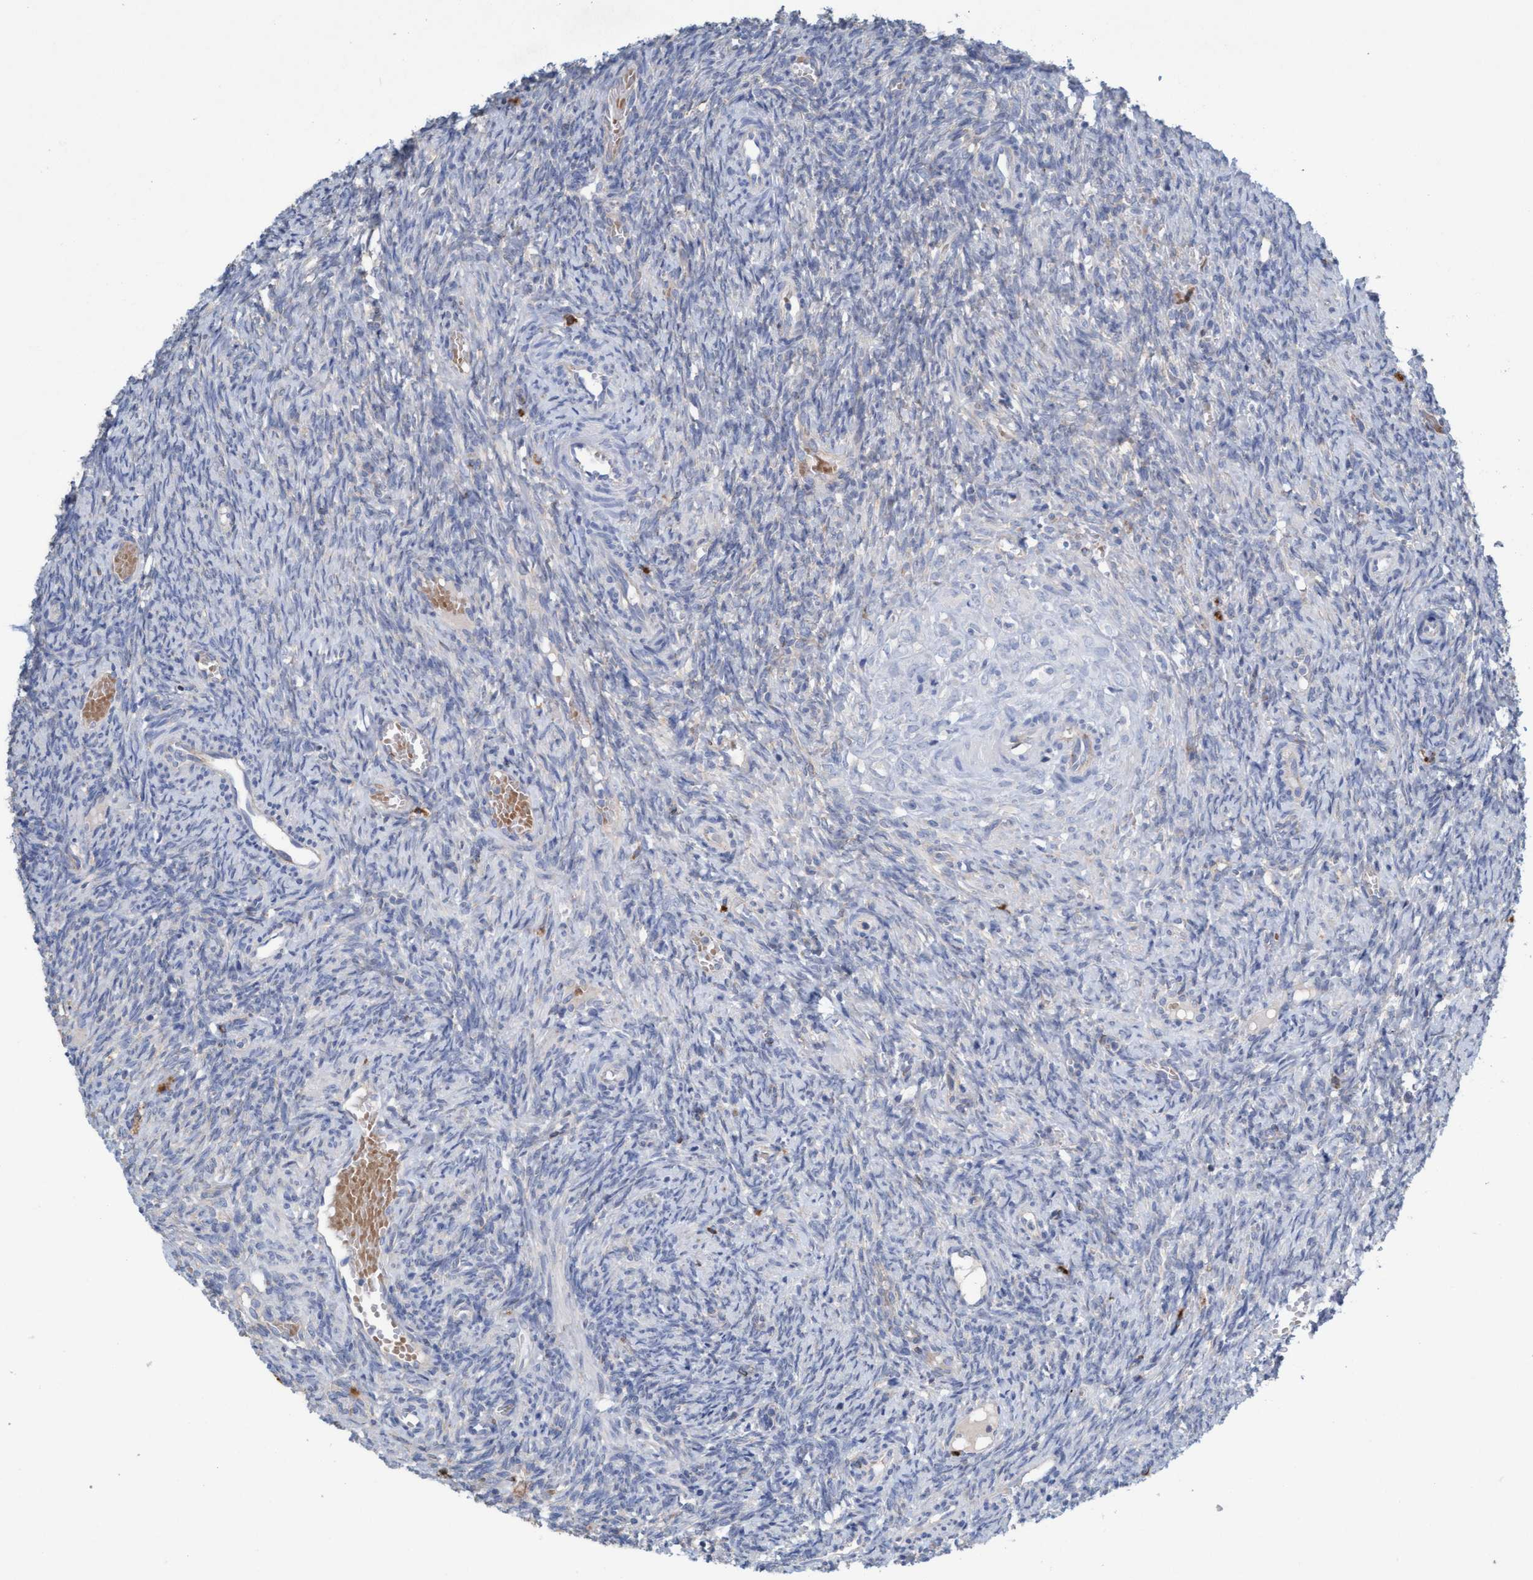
{"staining": {"intensity": "negative", "quantity": "none", "location": "none"}, "tissue": "ovary", "cell_type": "Ovarian stroma cells", "image_type": "normal", "snomed": [{"axis": "morphology", "description": "Normal tissue, NOS"}, {"axis": "topography", "description": "Ovary"}], "caption": "Immunohistochemistry (IHC) of unremarkable ovary demonstrates no staining in ovarian stroma cells. (Brightfield microscopy of DAB immunohistochemistry at high magnification).", "gene": "SIGIRR", "patient": {"sex": "female", "age": 41}}